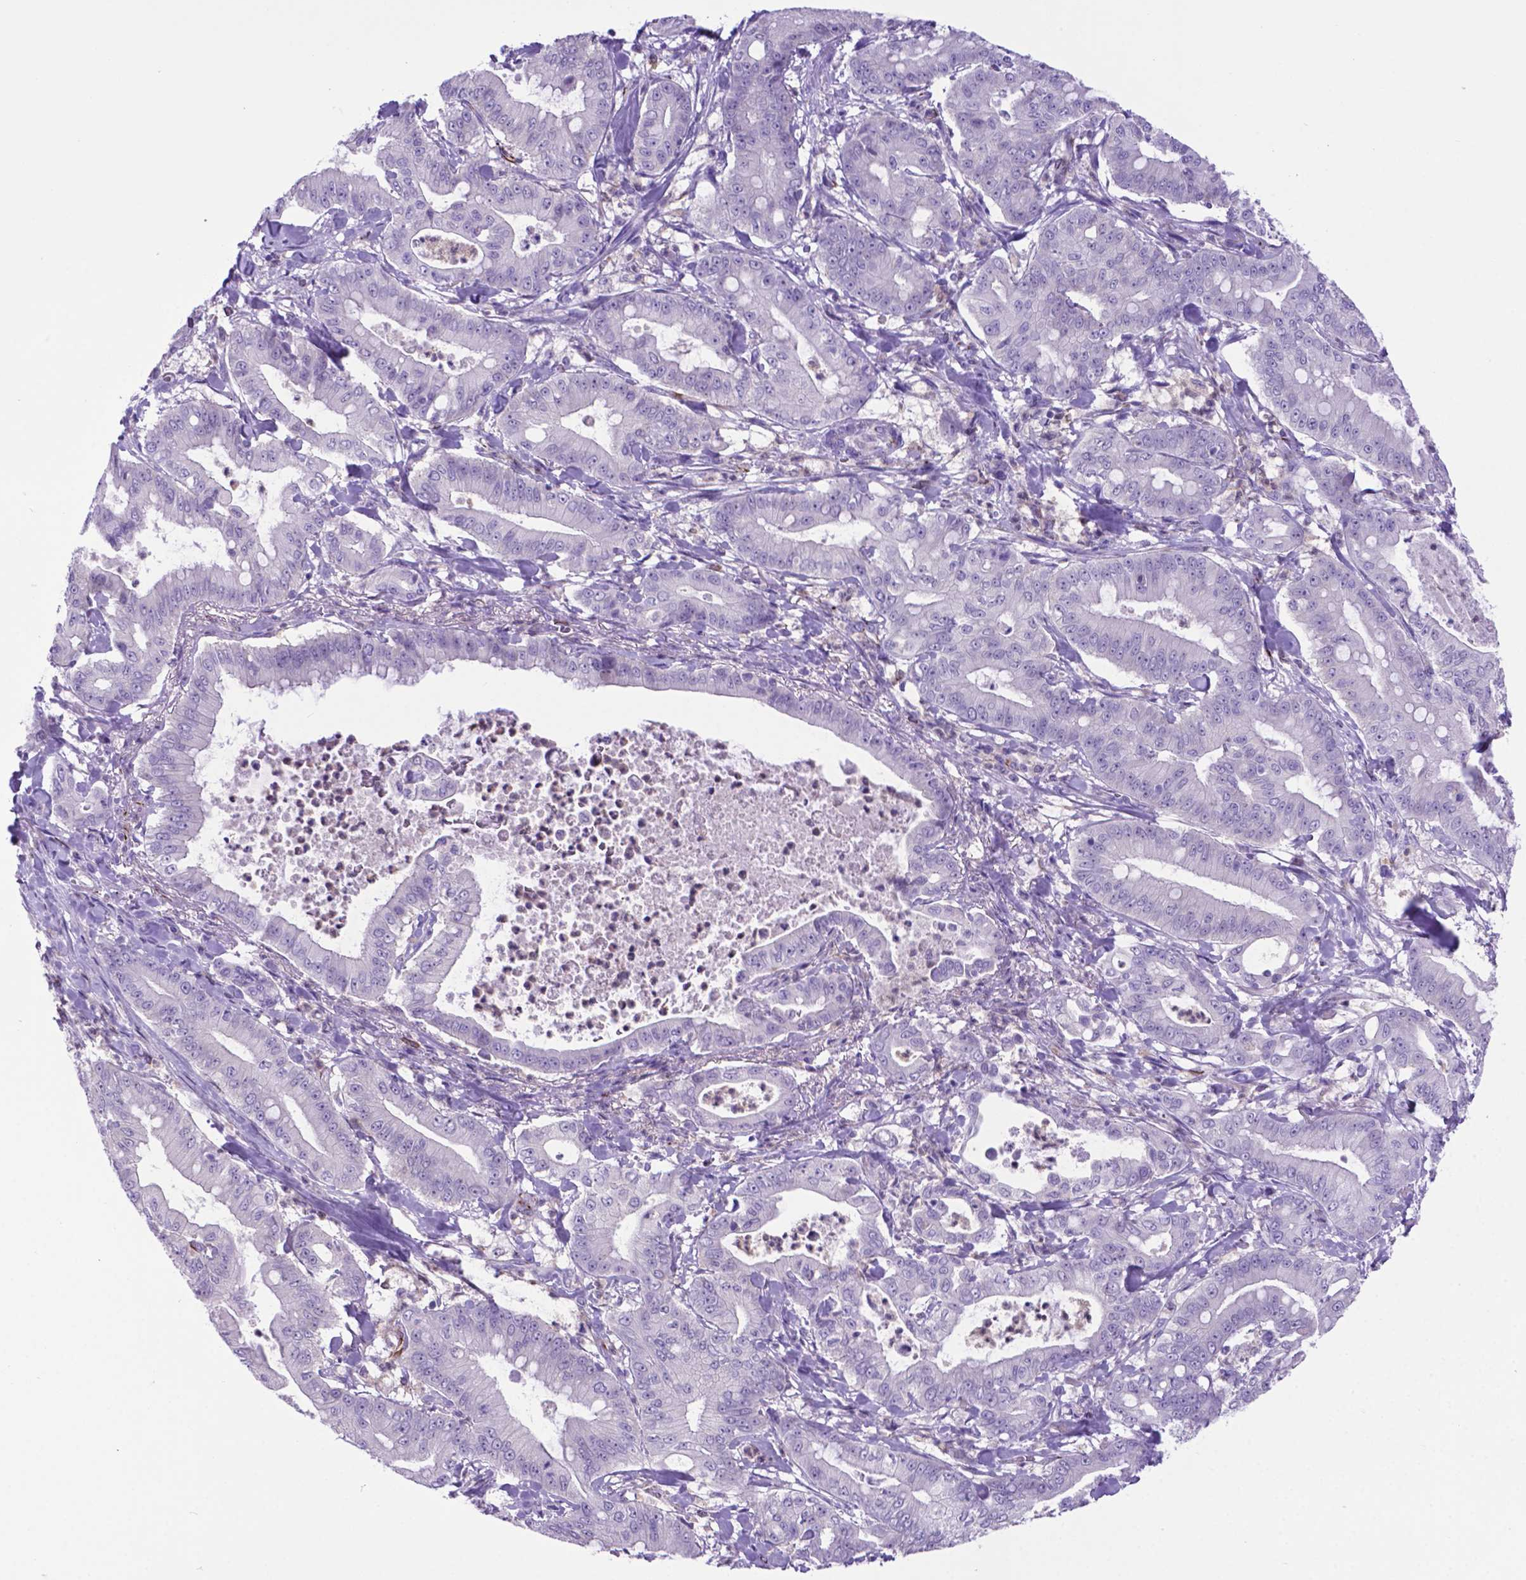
{"staining": {"intensity": "negative", "quantity": "none", "location": "none"}, "tissue": "pancreatic cancer", "cell_type": "Tumor cells", "image_type": "cancer", "snomed": [{"axis": "morphology", "description": "Adenocarcinoma, NOS"}, {"axis": "topography", "description": "Pancreas"}], "caption": "The image shows no significant expression in tumor cells of pancreatic cancer.", "gene": "LZTR1", "patient": {"sex": "male", "age": 71}}